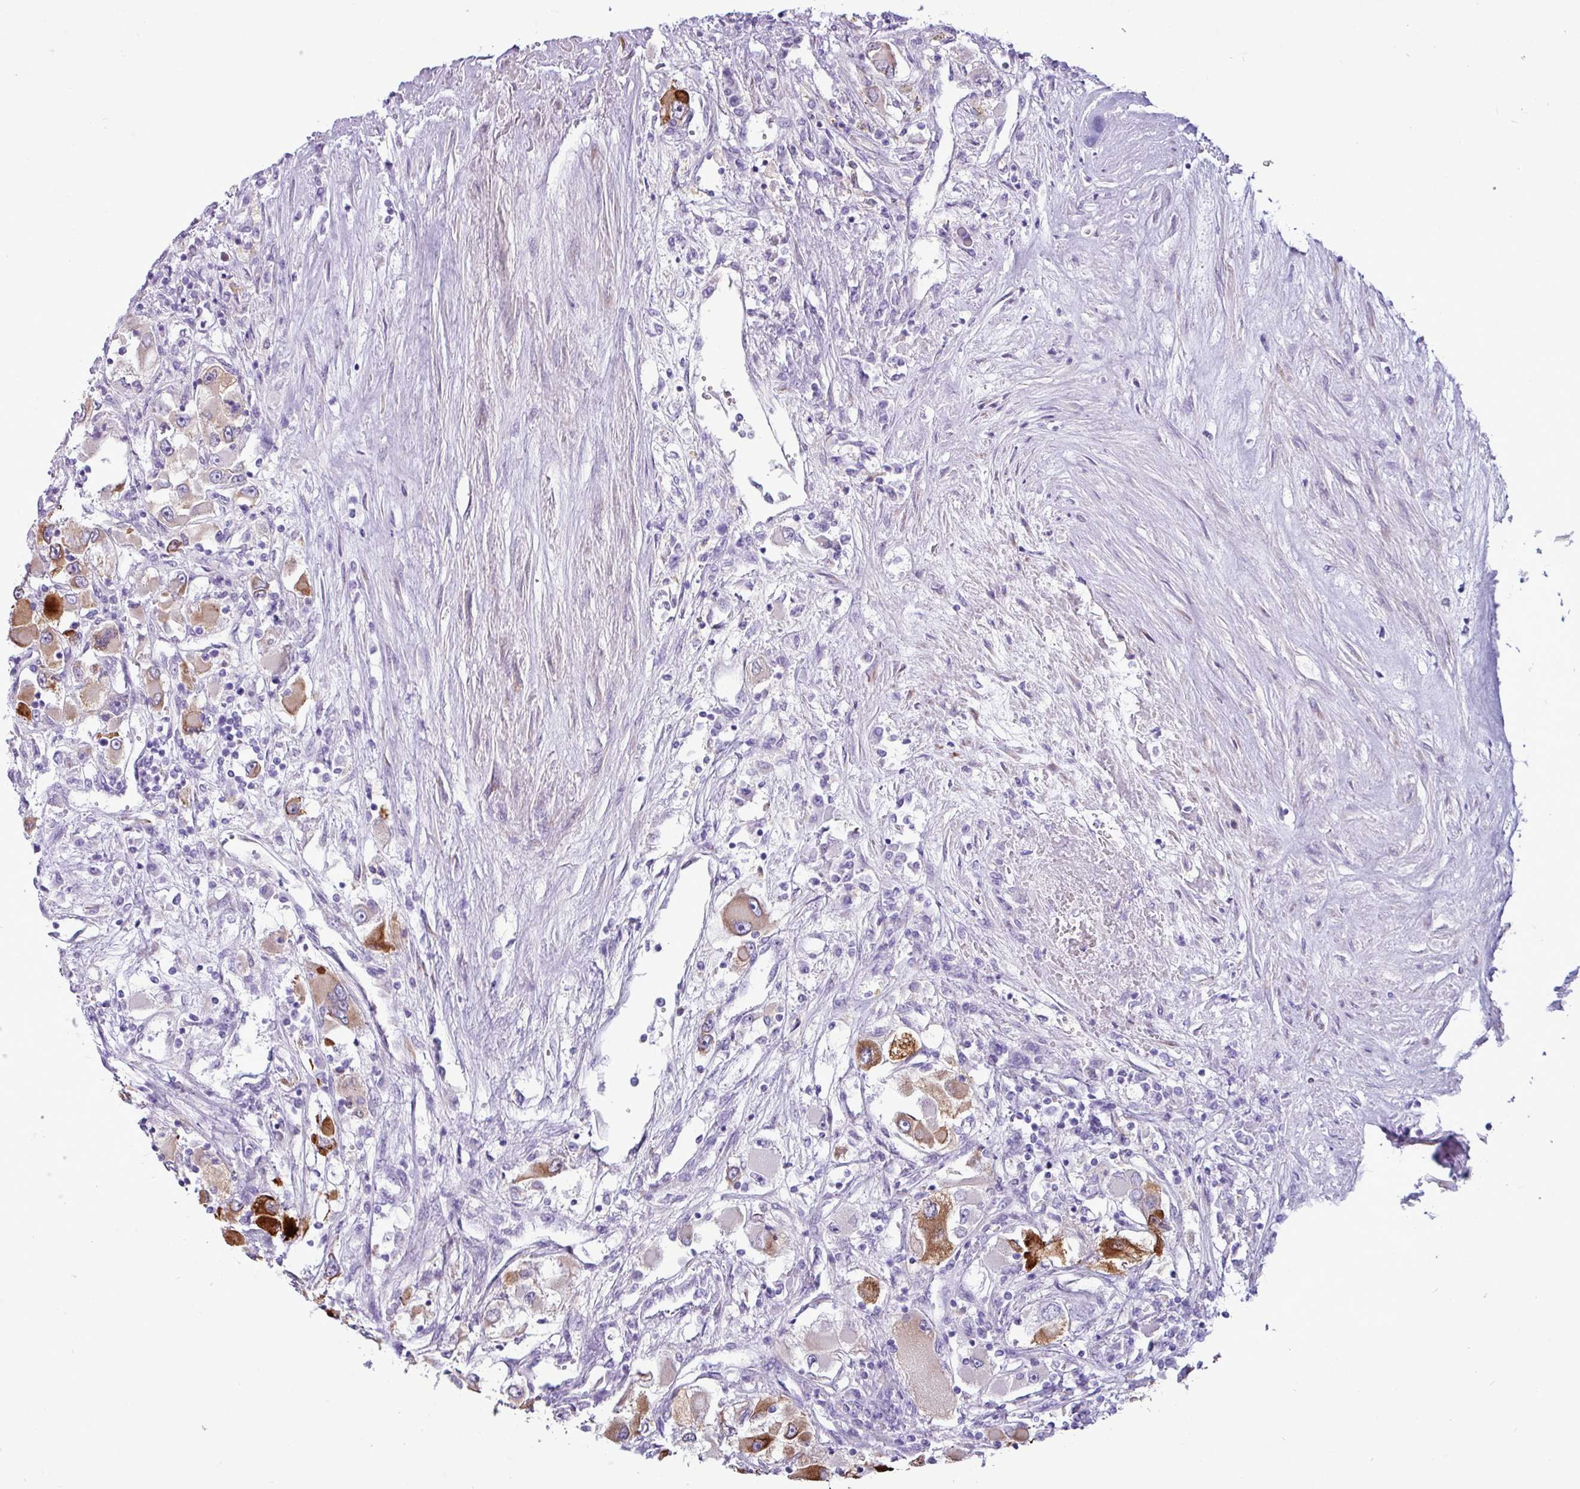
{"staining": {"intensity": "moderate", "quantity": ">75%", "location": "cytoplasmic/membranous"}, "tissue": "renal cancer", "cell_type": "Tumor cells", "image_type": "cancer", "snomed": [{"axis": "morphology", "description": "Adenocarcinoma, NOS"}, {"axis": "topography", "description": "Kidney"}], "caption": "Immunohistochemistry of human renal adenocarcinoma shows medium levels of moderate cytoplasmic/membranous staining in about >75% of tumor cells. (Stains: DAB (3,3'-diaminobenzidine) in brown, nuclei in blue, Microscopy: brightfield microscopy at high magnification).", "gene": "PPP1R35", "patient": {"sex": "female", "age": 52}}